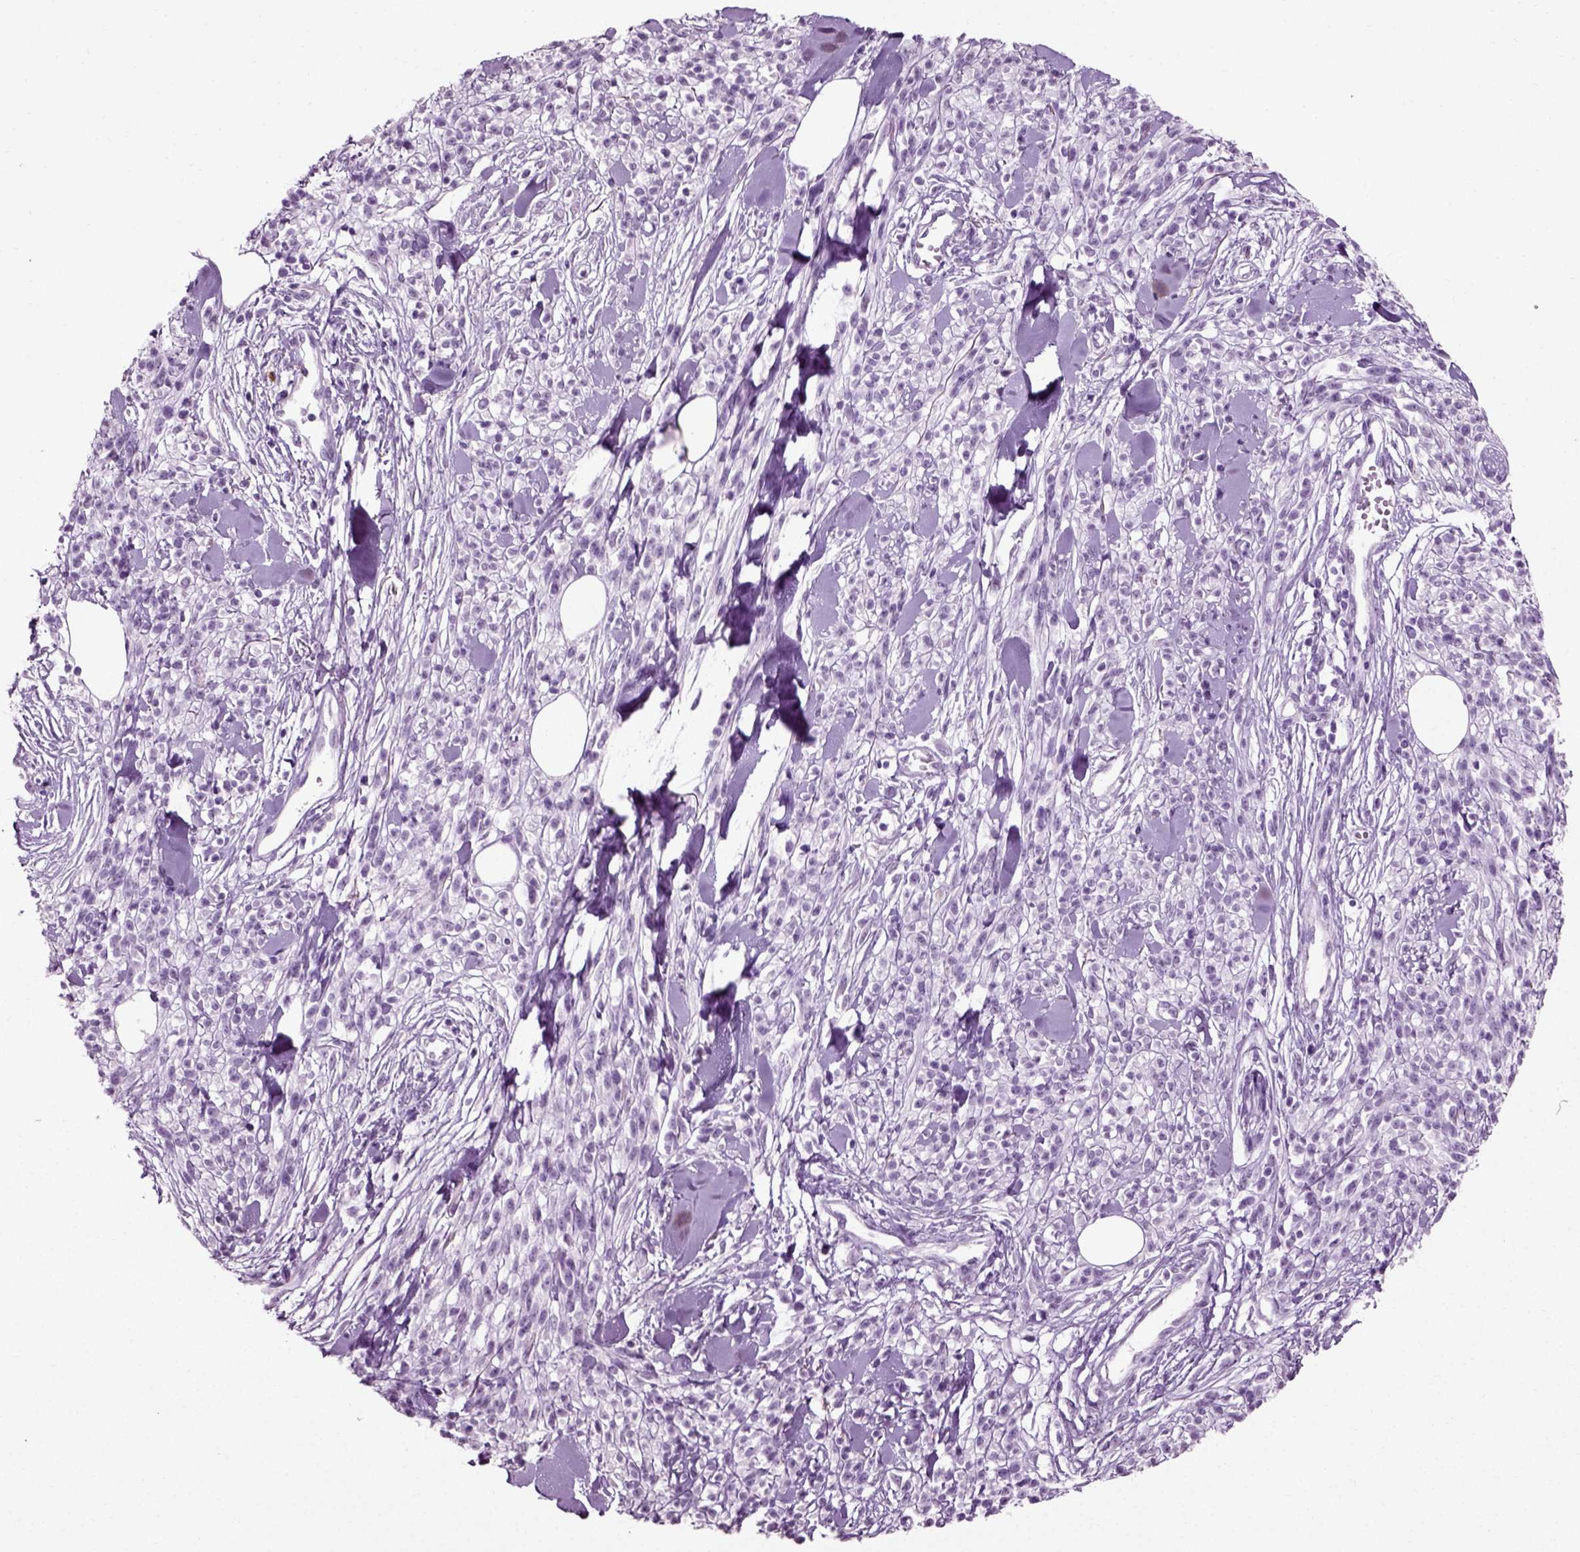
{"staining": {"intensity": "negative", "quantity": "none", "location": "none"}, "tissue": "melanoma", "cell_type": "Tumor cells", "image_type": "cancer", "snomed": [{"axis": "morphology", "description": "Malignant melanoma, NOS"}, {"axis": "topography", "description": "Skin"}, {"axis": "topography", "description": "Skin of trunk"}], "caption": "This is a micrograph of immunohistochemistry staining of melanoma, which shows no staining in tumor cells.", "gene": "SLC26A8", "patient": {"sex": "male", "age": 74}}